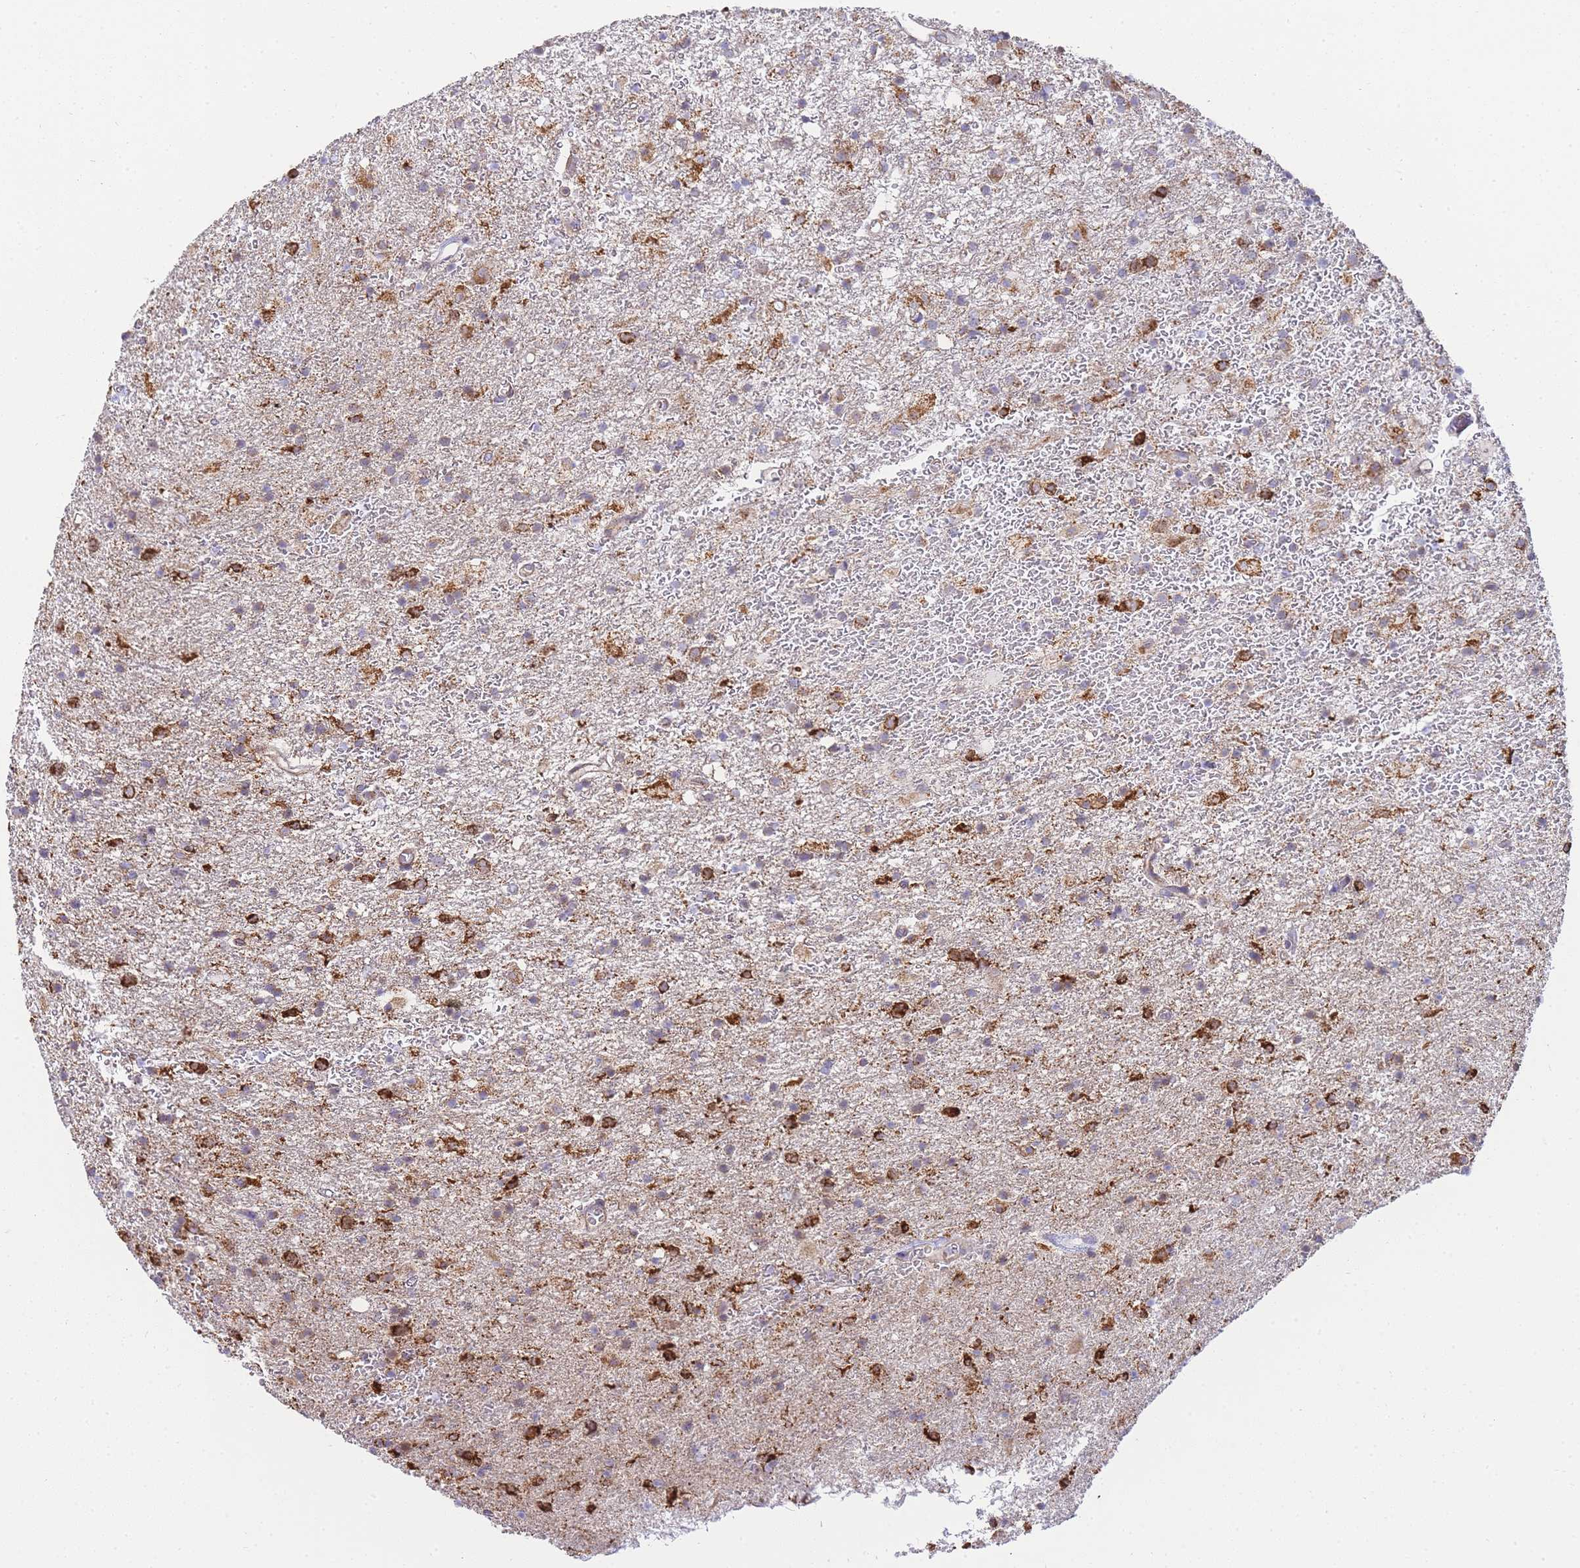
{"staining": {"intensity": "strong", "quantity": "25%-75%", "location": "cytoplasmic/membranous"}, "tissue": "glioma", "cell_type": "Tumor cells", "image_type": "cancer", "snomed": [{"axis": "morphology", "description": "Glioma, malignant, Low grade"}, {"axis": "topography", "description": "Brain"}], "caption": "Immunohistochemical staining of glioma exhibits high levels of strong cytoplasmic/membranous protein staining in about 25%-75% of tumor cells.", "gene": "PDCD7", "patient": {"sex": "male", "age": 65}}